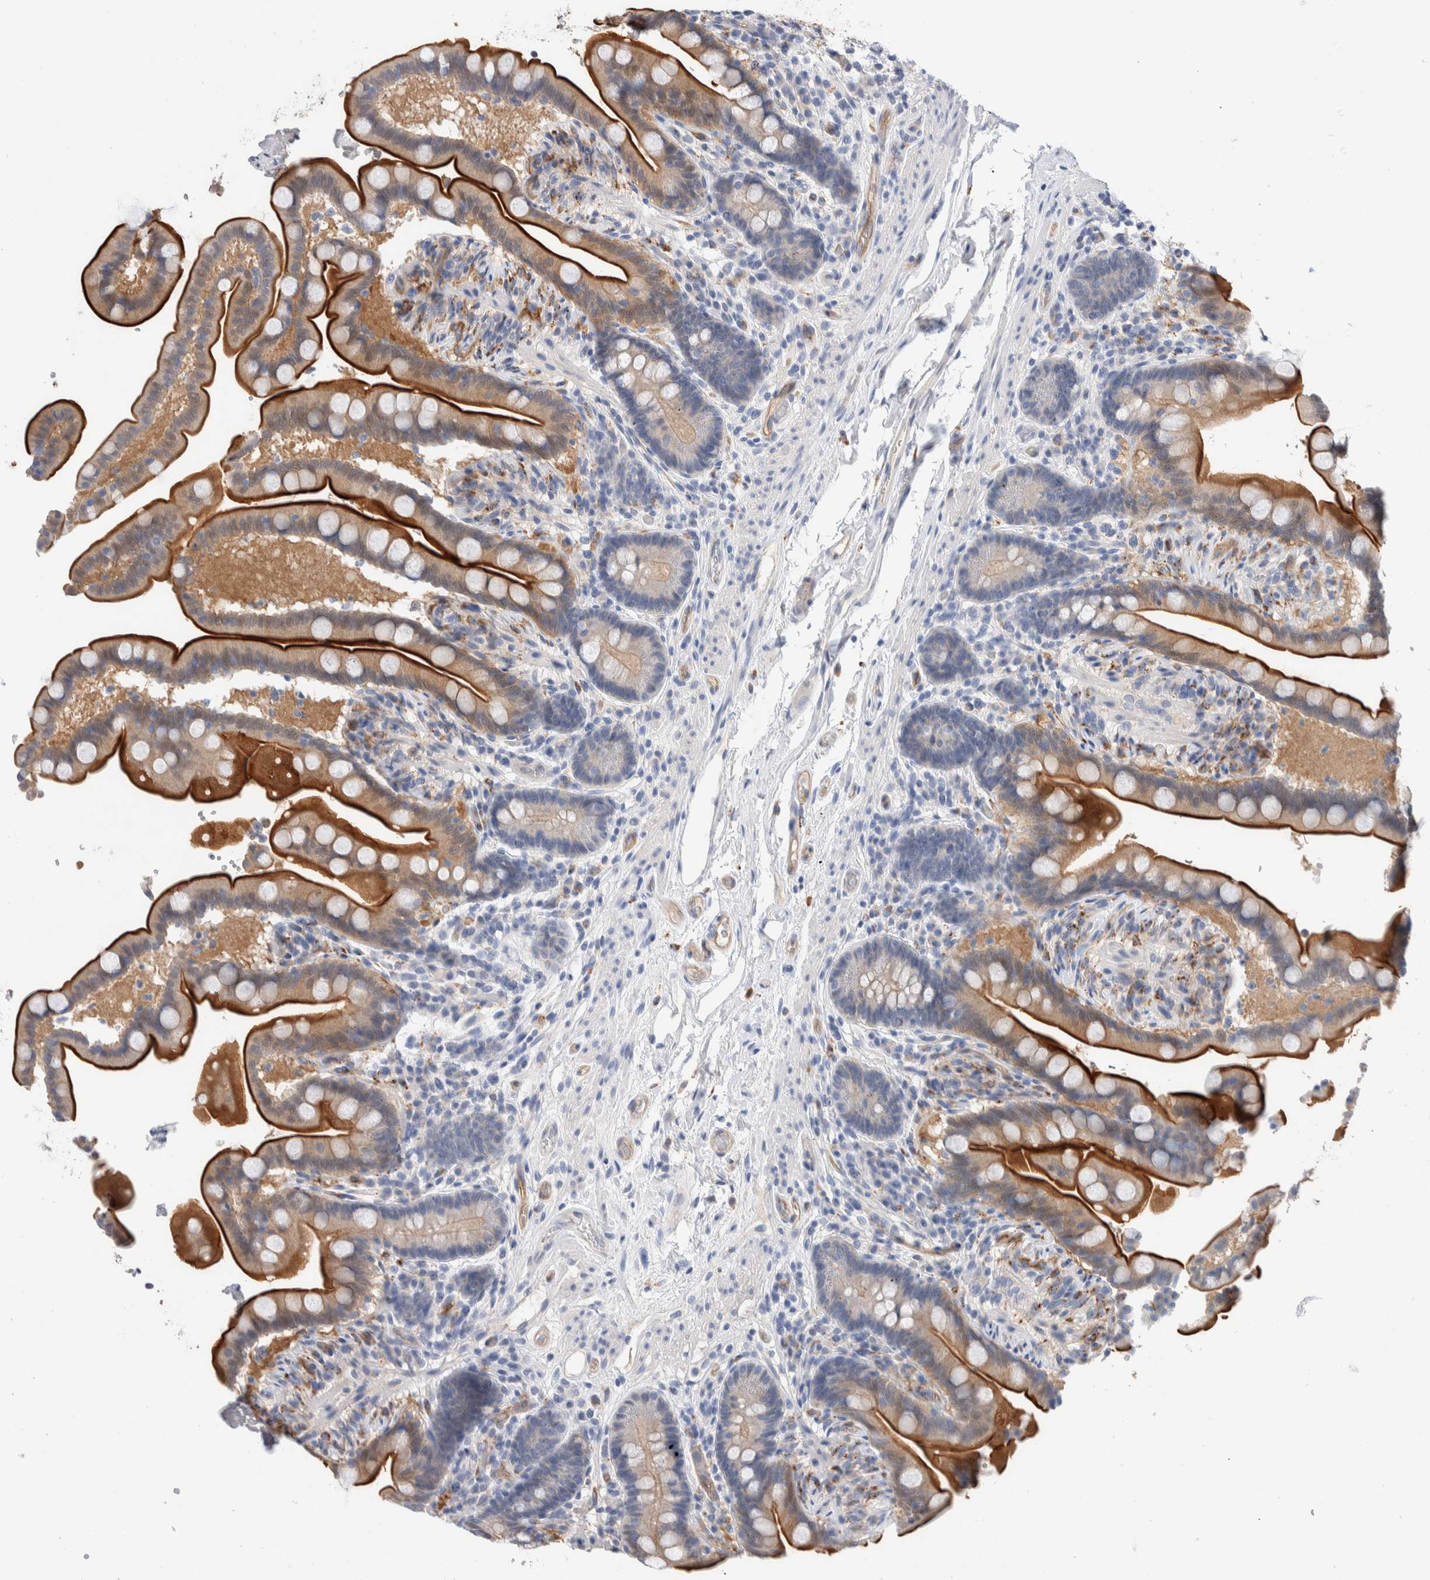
{"staining": {"intensity": "weak", "quantity": ">75%", "location": "cytoplasmic/membranous"}, "tissue": "colon", "cell_type": "Endothelial cells", "image_type": "normal", "snomed": [{"axis": "morphology", "description": "Normal tissue, NOS"}, {"axis": "topography", "description": "Smooth muscle"}, {"axis": "topography", "description": "Colon"}], "caption": "Immunohistochemistry (IHC) image of unremarkable colon stained for a protein (brown), which displays low levels of weak cytoplasmic/membranous positivity in about >75% of endothelial cells.", "gene": "METRNL", "patient": {"sex": "male", "age": 73}}